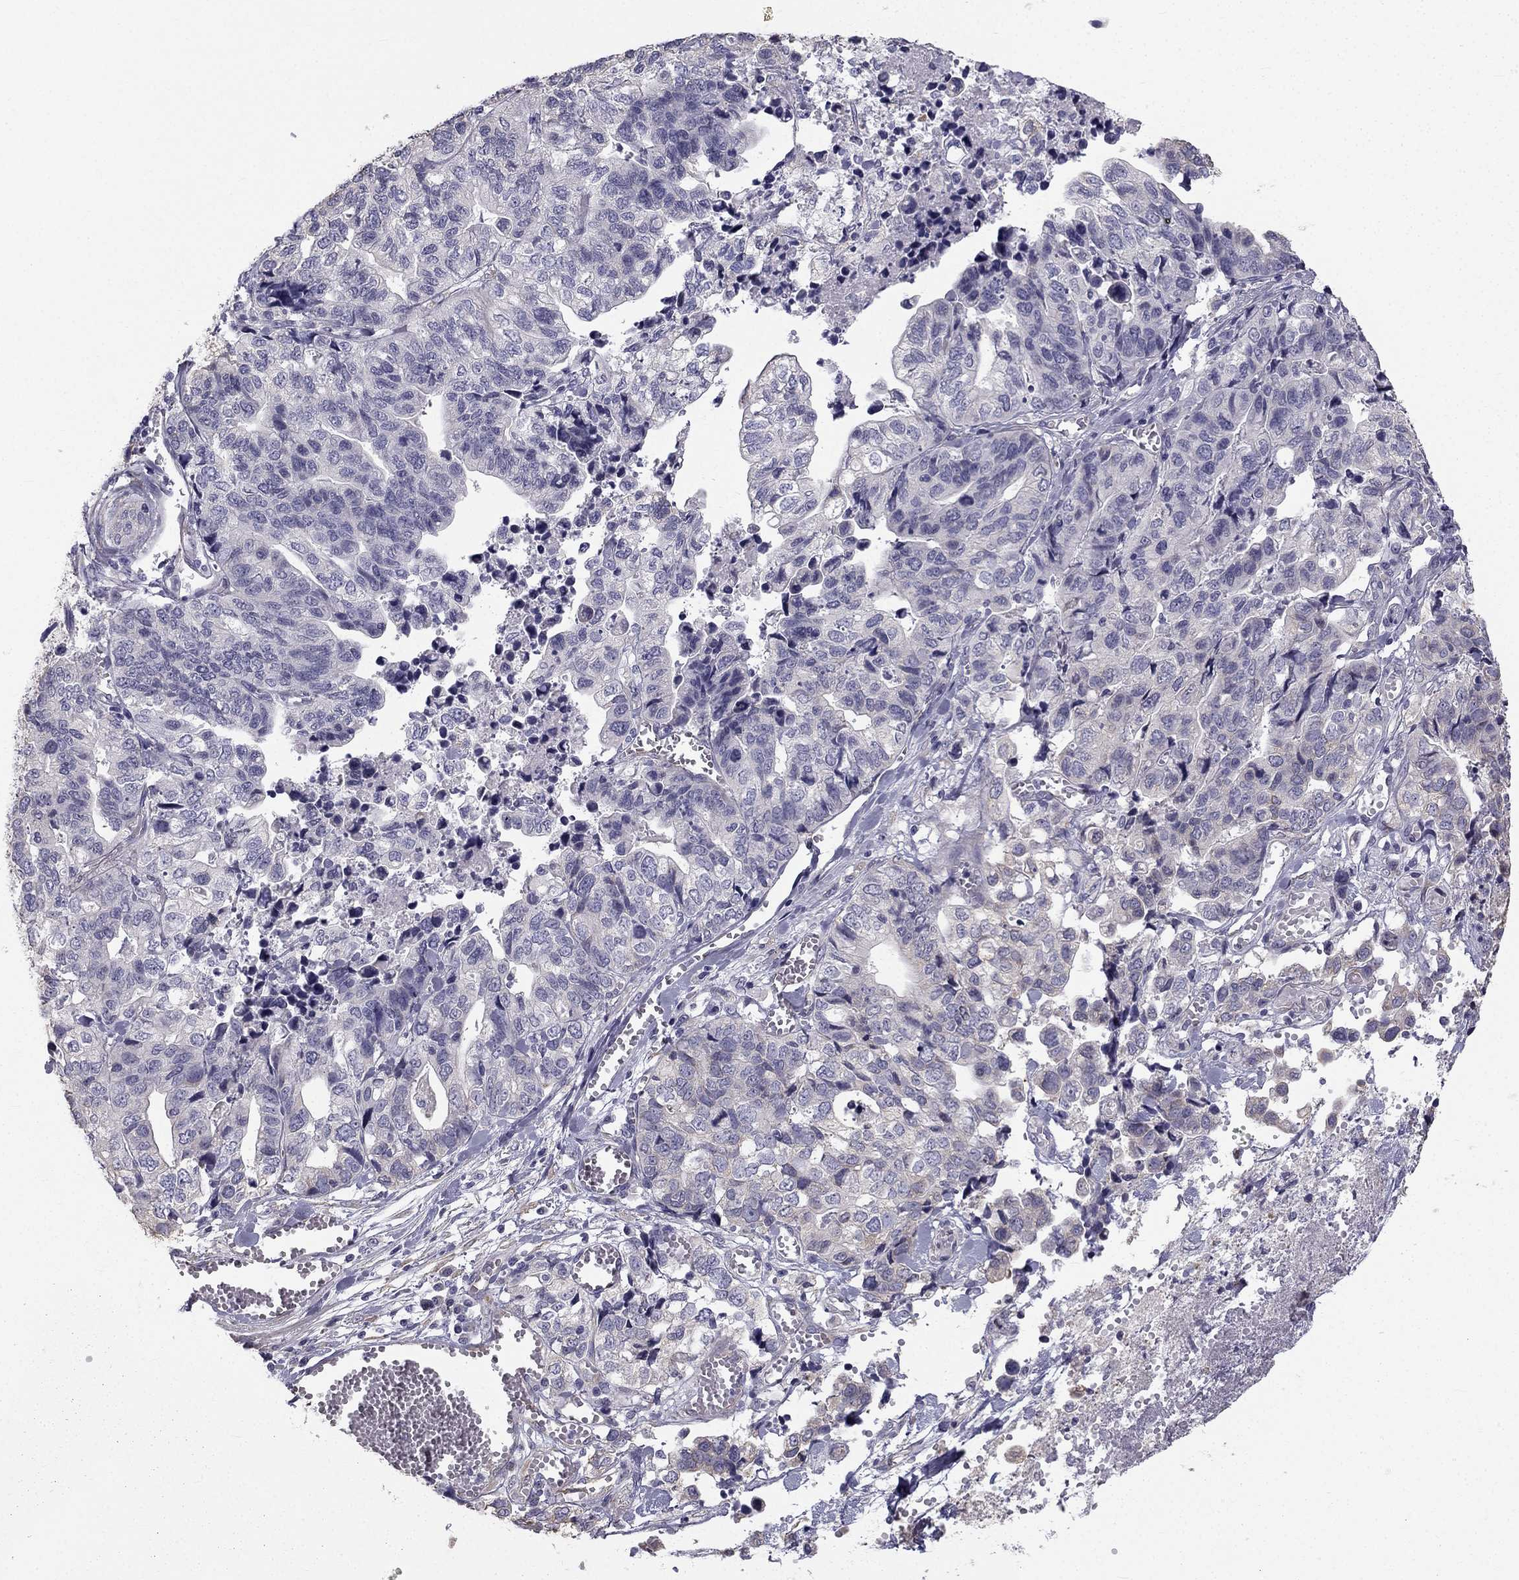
{"staining": {"intensity": "negative", "quantity": "none", "location": "none"}, "tissue": "stomach cancer", "cell_type": "Tumor cells", "image_type": "cancer", "snomed": [{"axis": "morphology", "description": "Adenocarcinoma, NOS"}, {"axis": "topography", "description": "Stomach, upper"}], "caption": "IHC of adenocarcinoma (stomach) demonstrates no staining in tumor cells. (DAB immunohistochemistry, high magnification).", "gene": "CCDC40", "patient": {"sex": "female", "age": 67}}